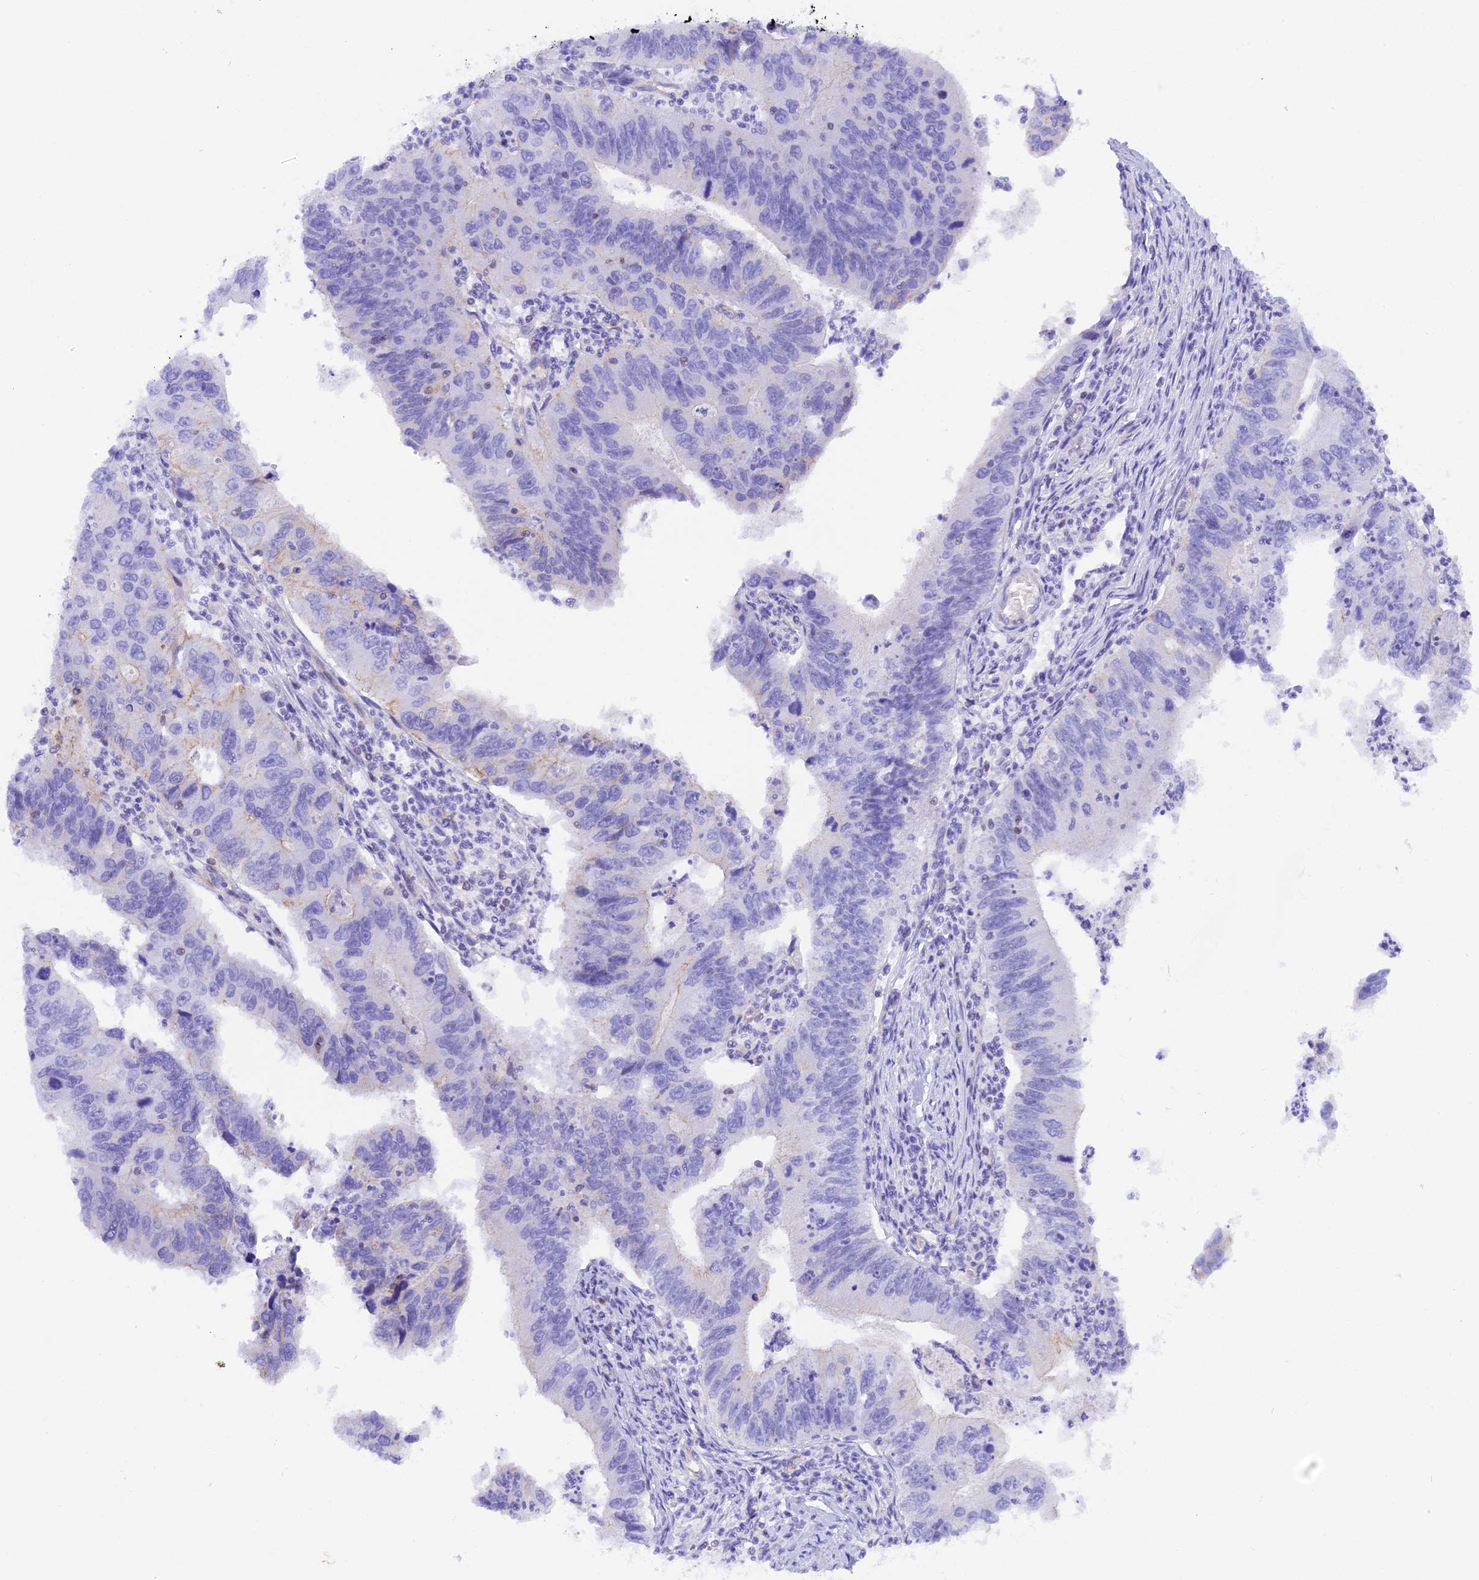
{"staining": {"intensity": "negative", "quantity": "none", "location": "none"}, "tissue": "stomach cancer", "cell_type": "Tumor cells", "image_type": "cancer", "snomed": [{"axis": "morphology", "description": "Adenocarcinoma, NOS"}, {"axis": "topography", "description": "Stomach"}], "caption": "DAB (3,3'-diaminobenzidine) immunohistochemical staining of adenocarcinoma (stomach) shows no significant expression in tumor cells.", "gene": "FAM193A", "patient": {"sex": "male", "age": 59}}